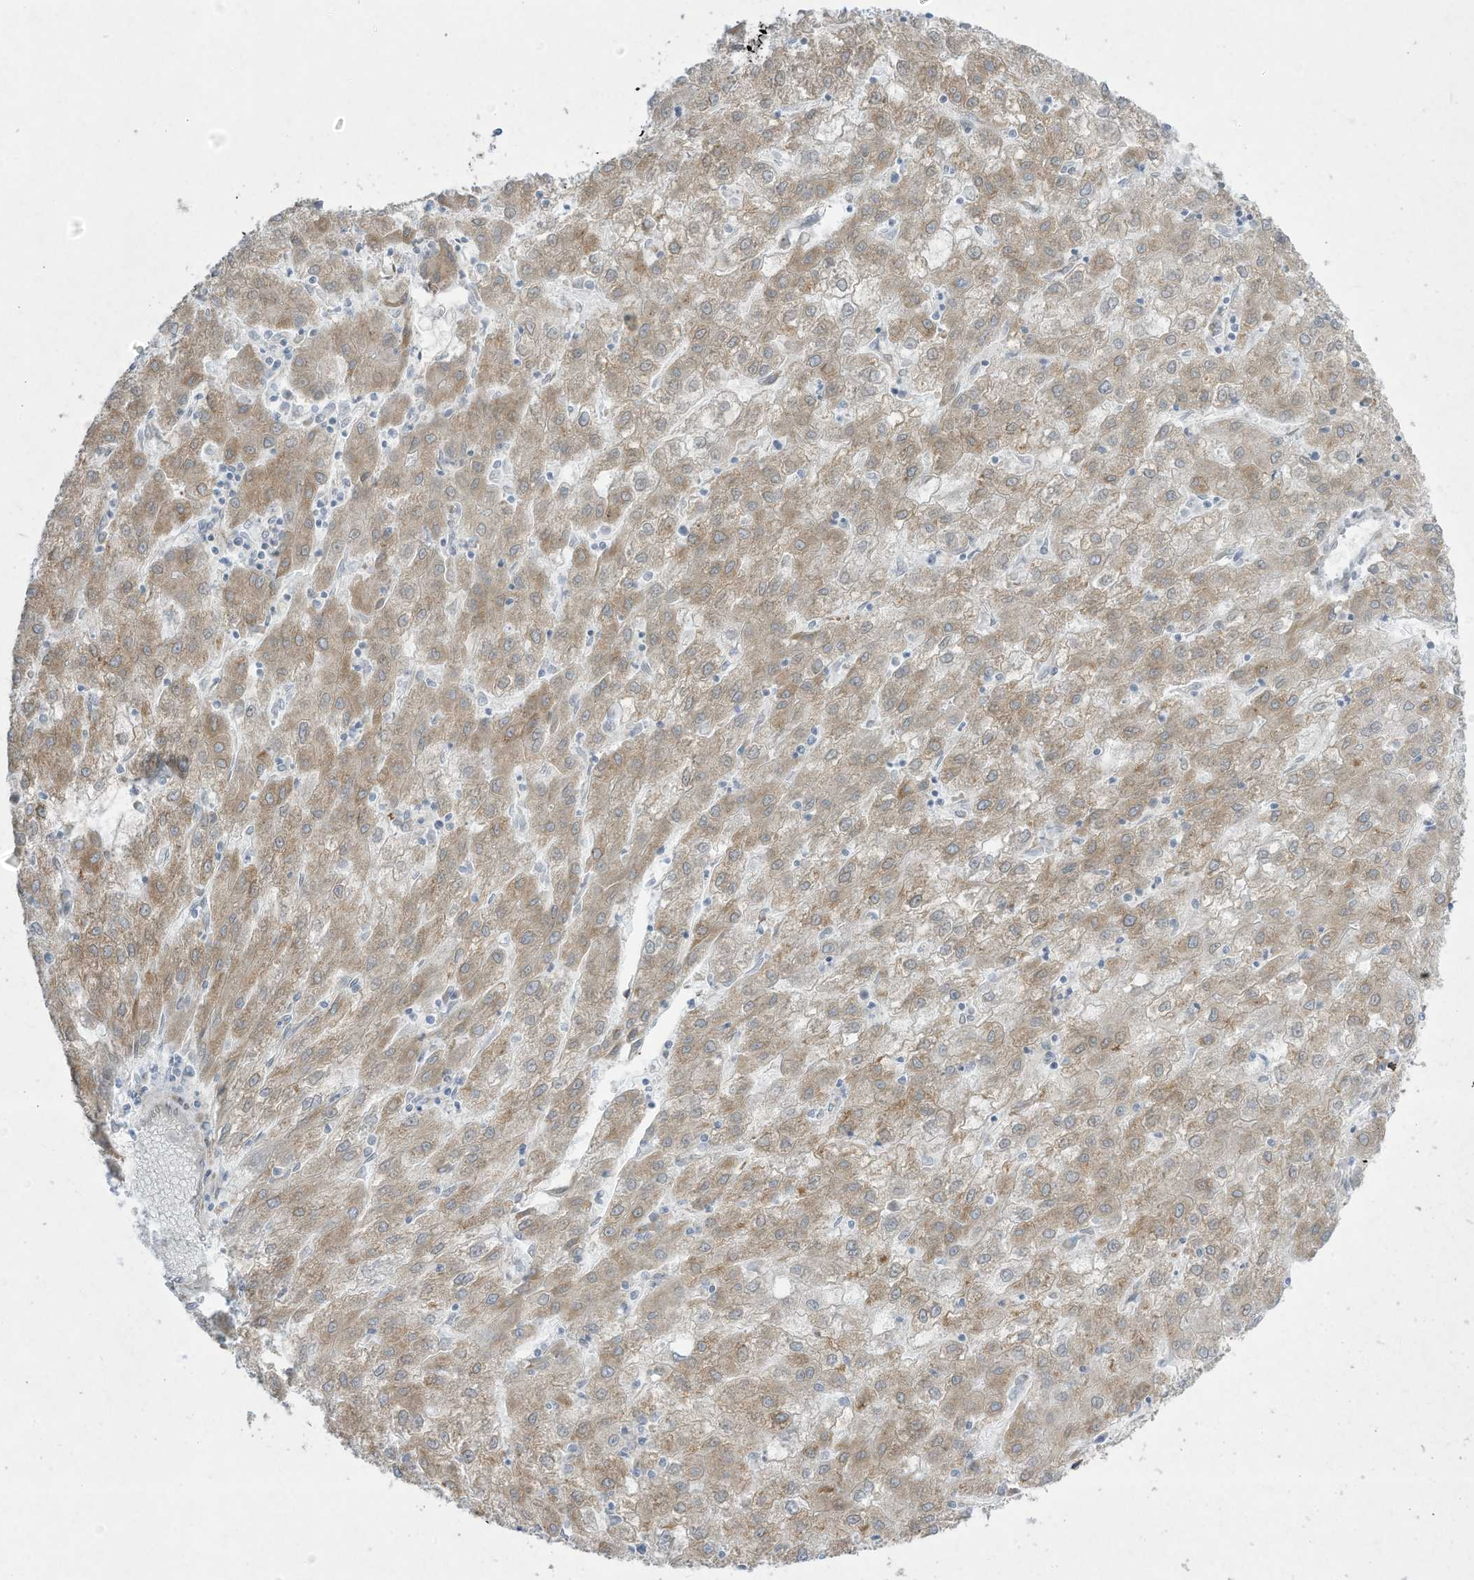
{"staining": {"intensity": "weak", "quantity": "25%-75%", "location": "cytoplasmic/membranous"}, "tissue": "liver cancer", "cell_type": "Tumor cells", "image_type": "cancer", "snomed": [{"axis": "morphology", "description": "Carcinoma, Hepatocellular, NOS"}, {"axis": "topography", "description": "Liver"}], "caption": "IHC of hepatocellular carcinoma (liver) shows low levels of weak cytoplasmic/membranous staining in approximately 25%-75% of tumor cells.", "gene": "PTK6", "patient": {"sex": "male", "age": 72}}